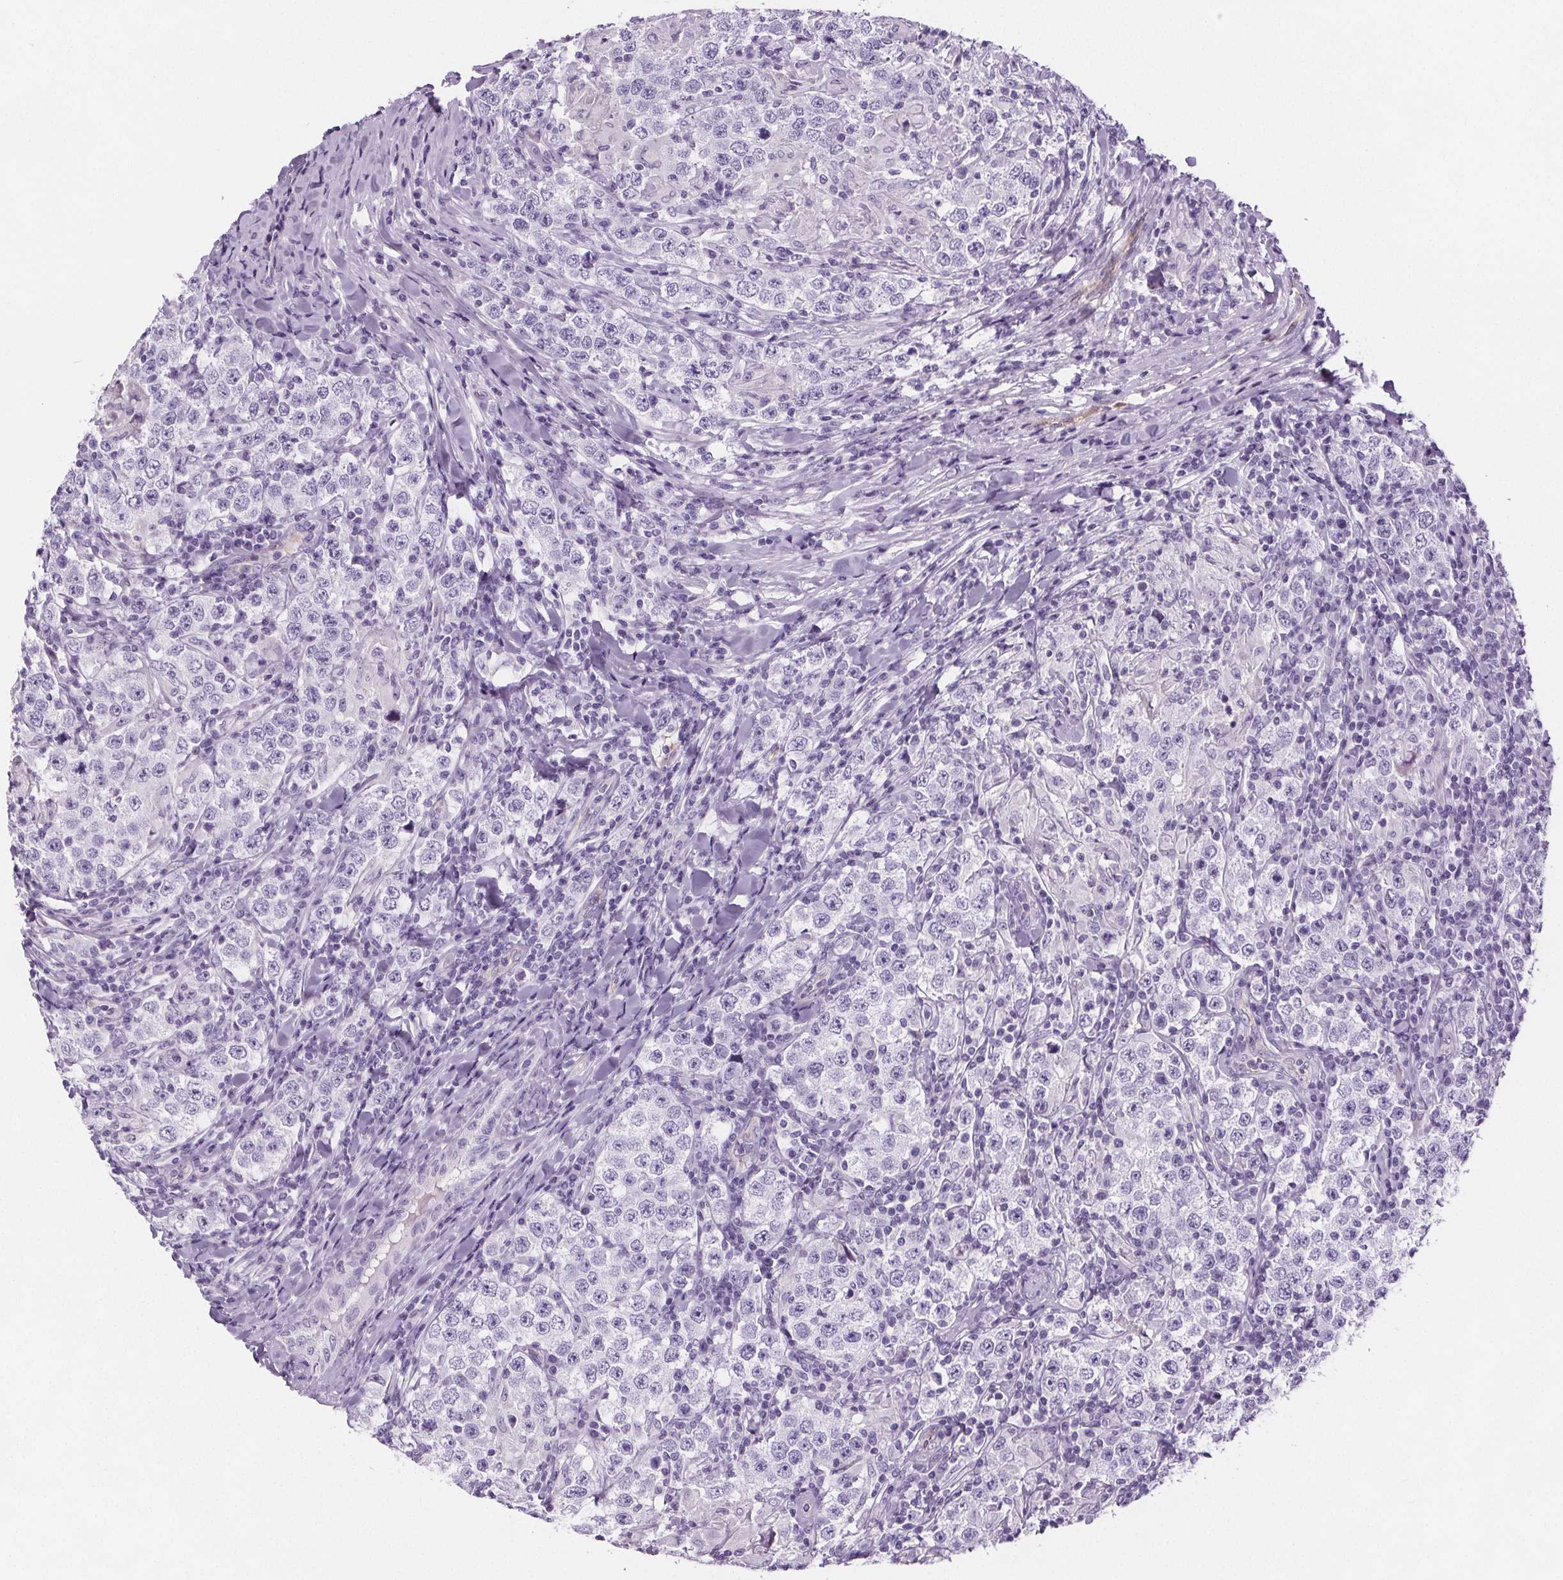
{"staining": {"intensity": "negative", "quantity": "none", "location": "none"}, "tissue": "testis cancer", "cell_type": "Tumor cells", "image_type": "cancer", "snomed": [{"axis": "morphology", "description": "Seminoma, NOS"}, {"axis": "morphology", "description": "Carcinoma, Embryonal, NOS"}, {"axis": "topography", "description": "Testis"}], "caption": "Protein analysis of testis cancer shows no significant expression in tumor cells.", "gene": "CD5L", "patient": {"sex": "male", "age": 41}}